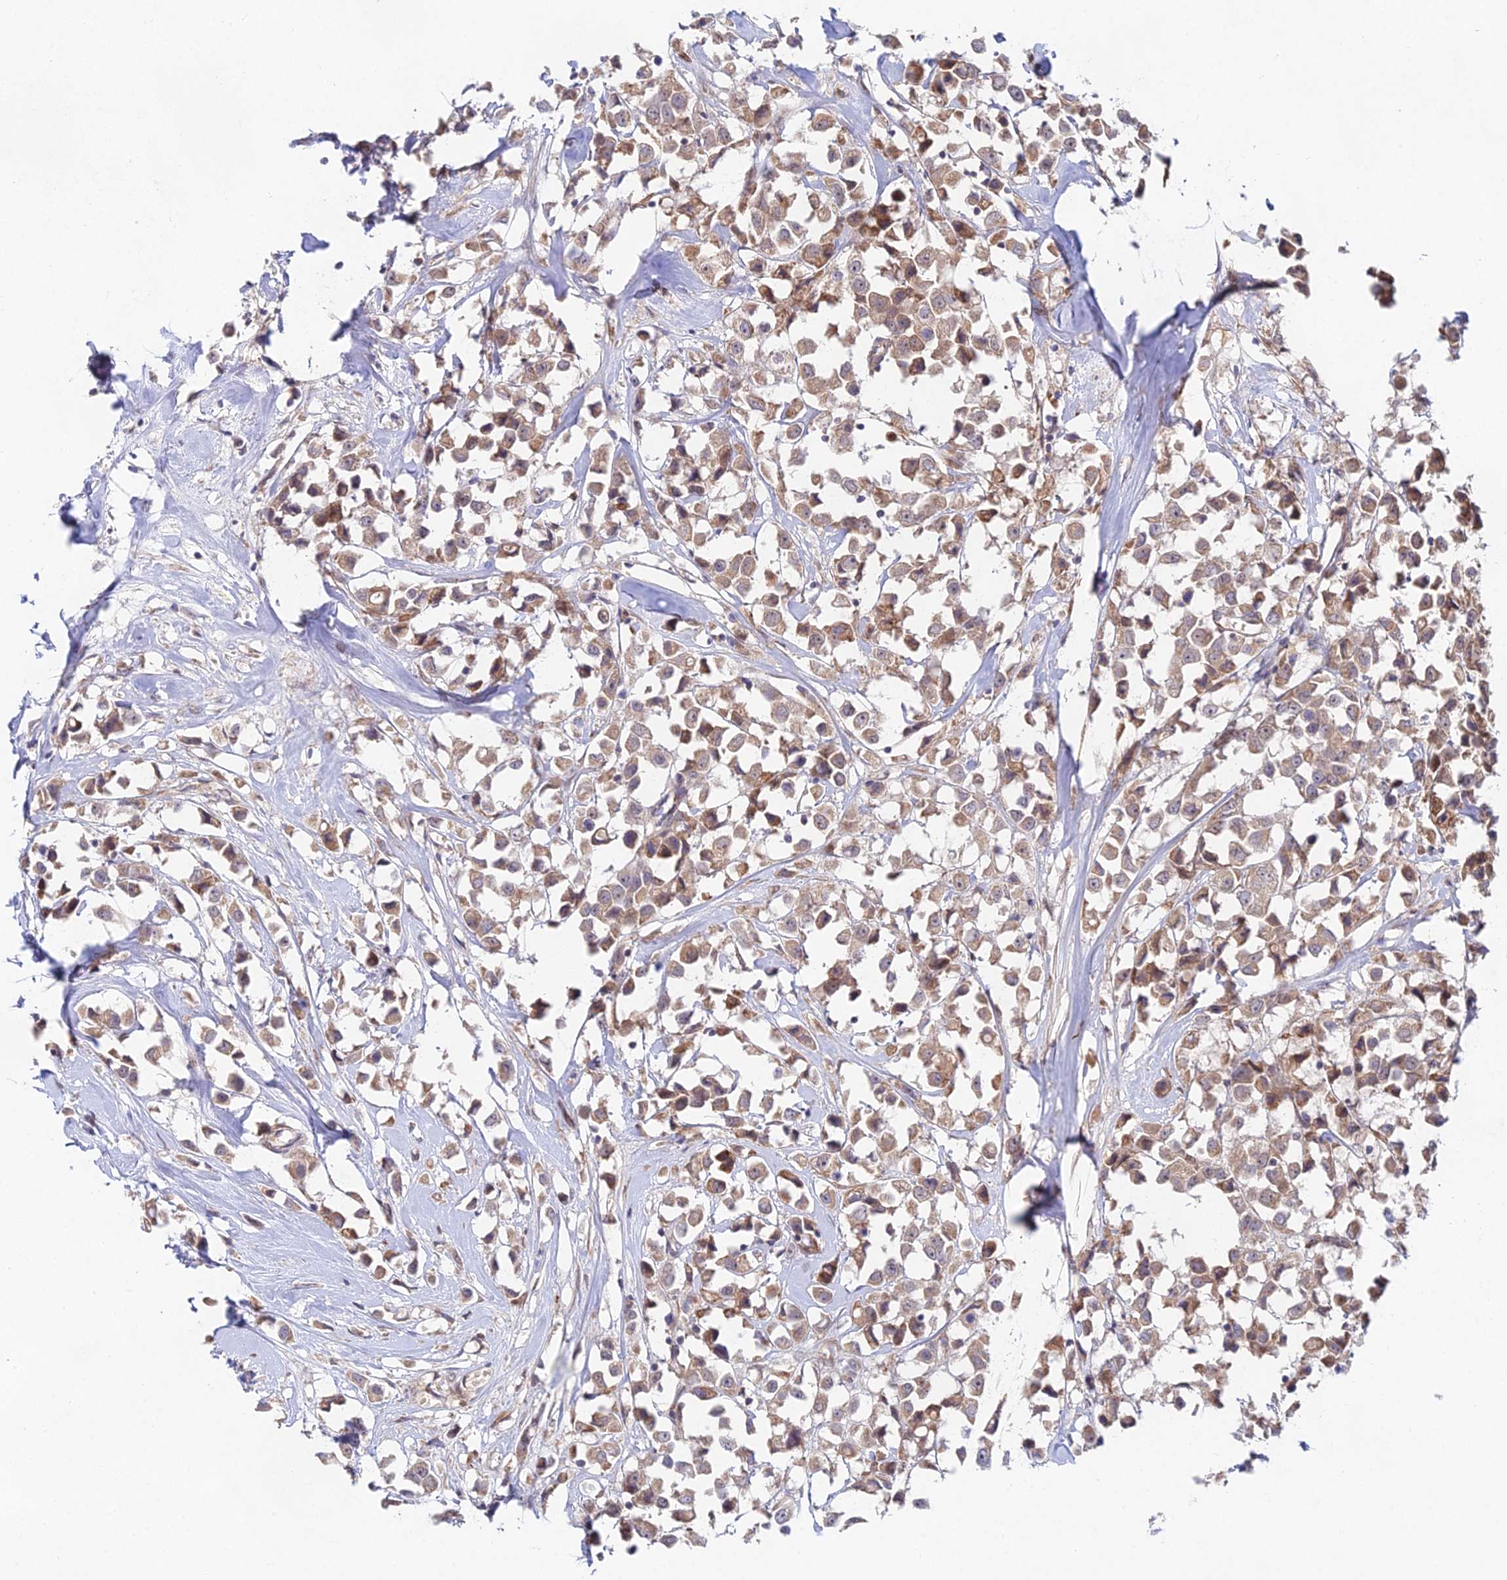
{"staining": {"intensity": "moderate", "quantity": ">75%", "location": "cytoplasmic/membranous"}, "tissue": "breast cancer", "cell_type": "Tumor cells", "image_type": "cancer", "snomed": [{"axis": "morphology", "description": "Duct carcinoma"}, {"axis": "topography", "description": "Breast"}], "caption": "Immunohistochemical staining of breast cancer reveals medium levels of moderate cytoplasmic/membranous expression in approximately >75% of tumor cells.", "gene": "WDR43", "patient": {"sex": "female", "age": 61}}